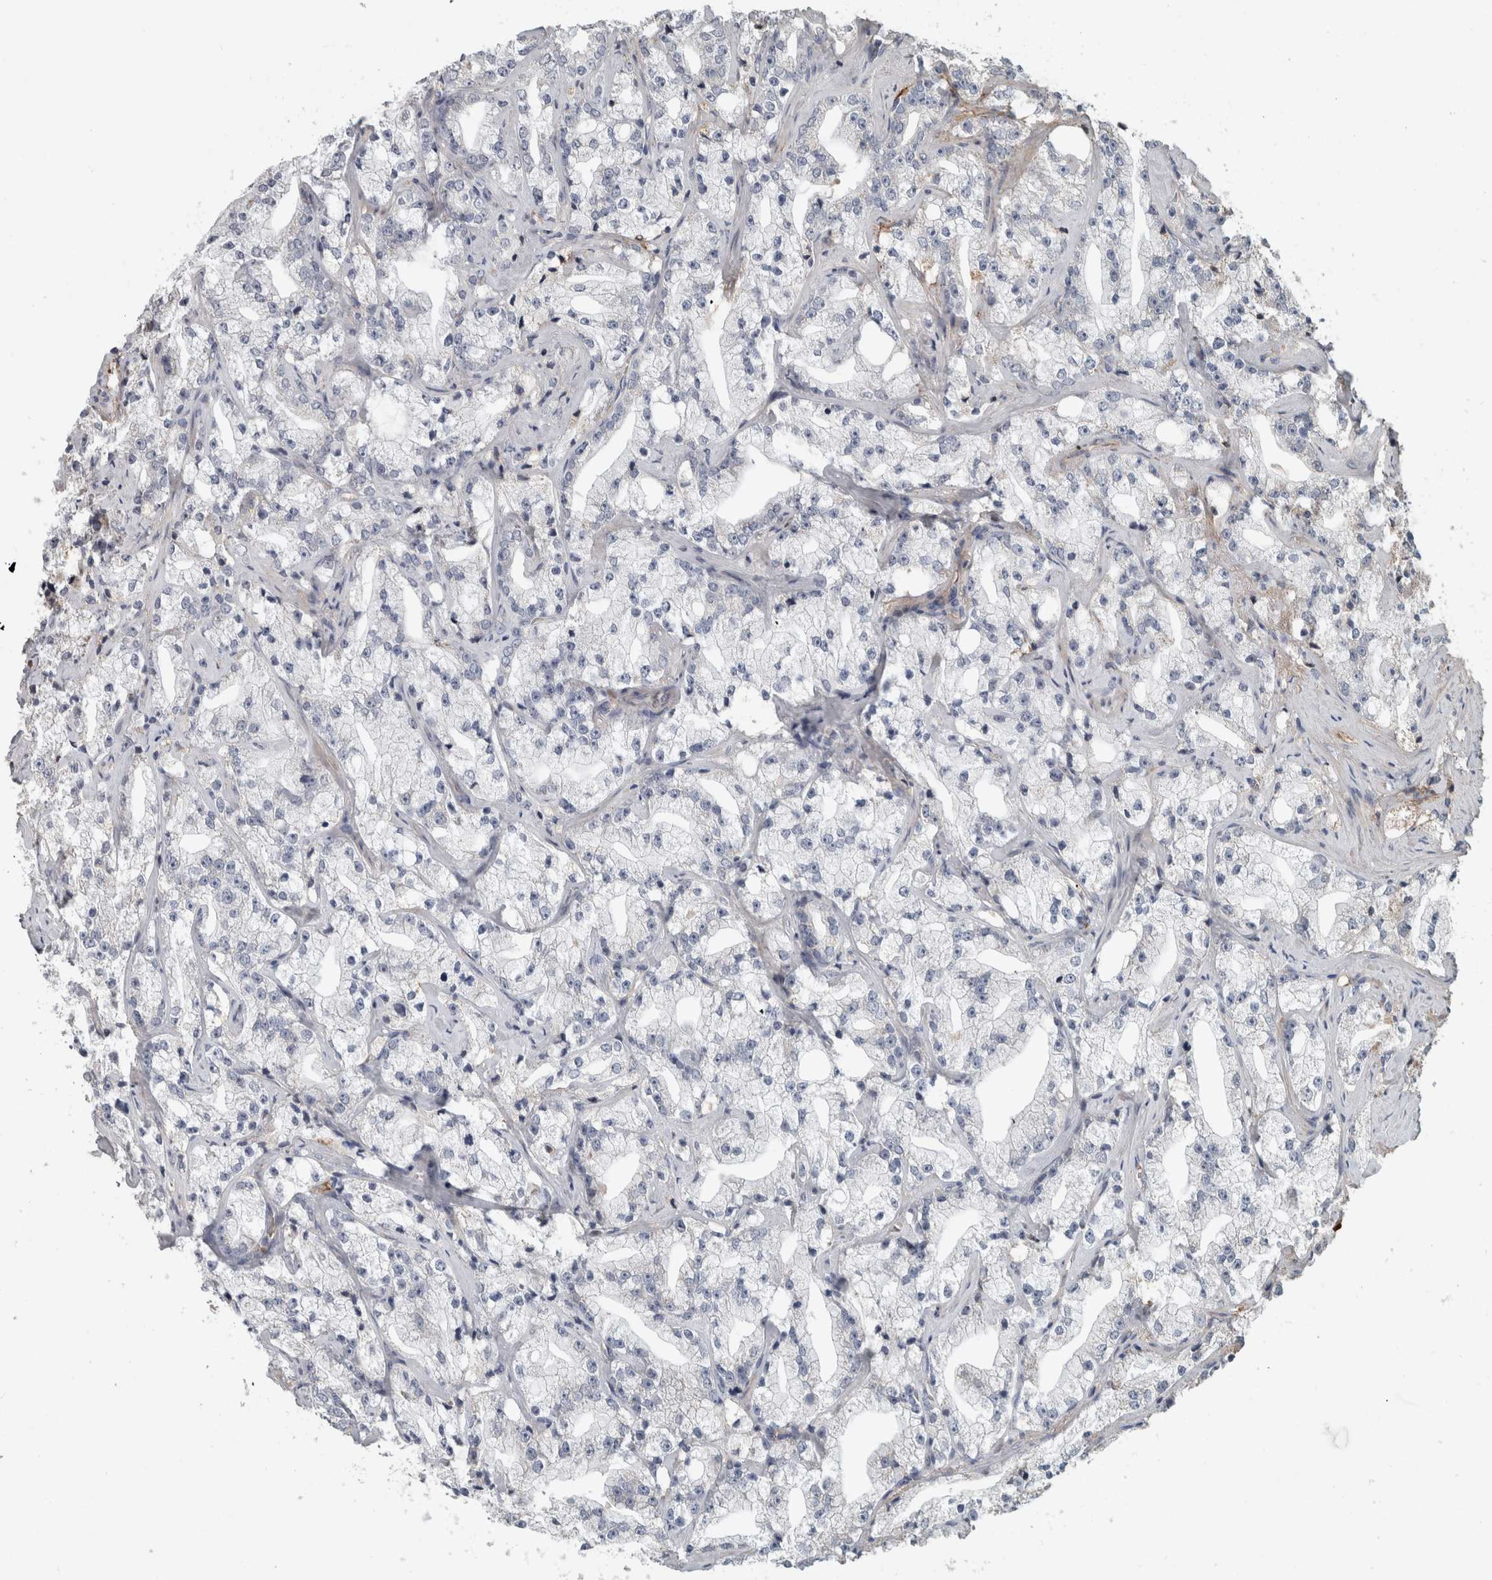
{"staining": {"intensity": "negative", "quantity": "none", "location": "none"}, "tissue": "prostate cancer", "cell_type": "Tumor cells", "image_type": "cancer", "snomed": [{"axis": "morphology", "description": "Adenocarcinoma, High grade"}, {"axis": "topography", "description": "Prostate"}], "caption": "Prostate cancer was stained to show a protein in brown. There is no significant staining in tumor cells.", "gene": "FN1", "patient": {"sex": "male", "age": 64}}